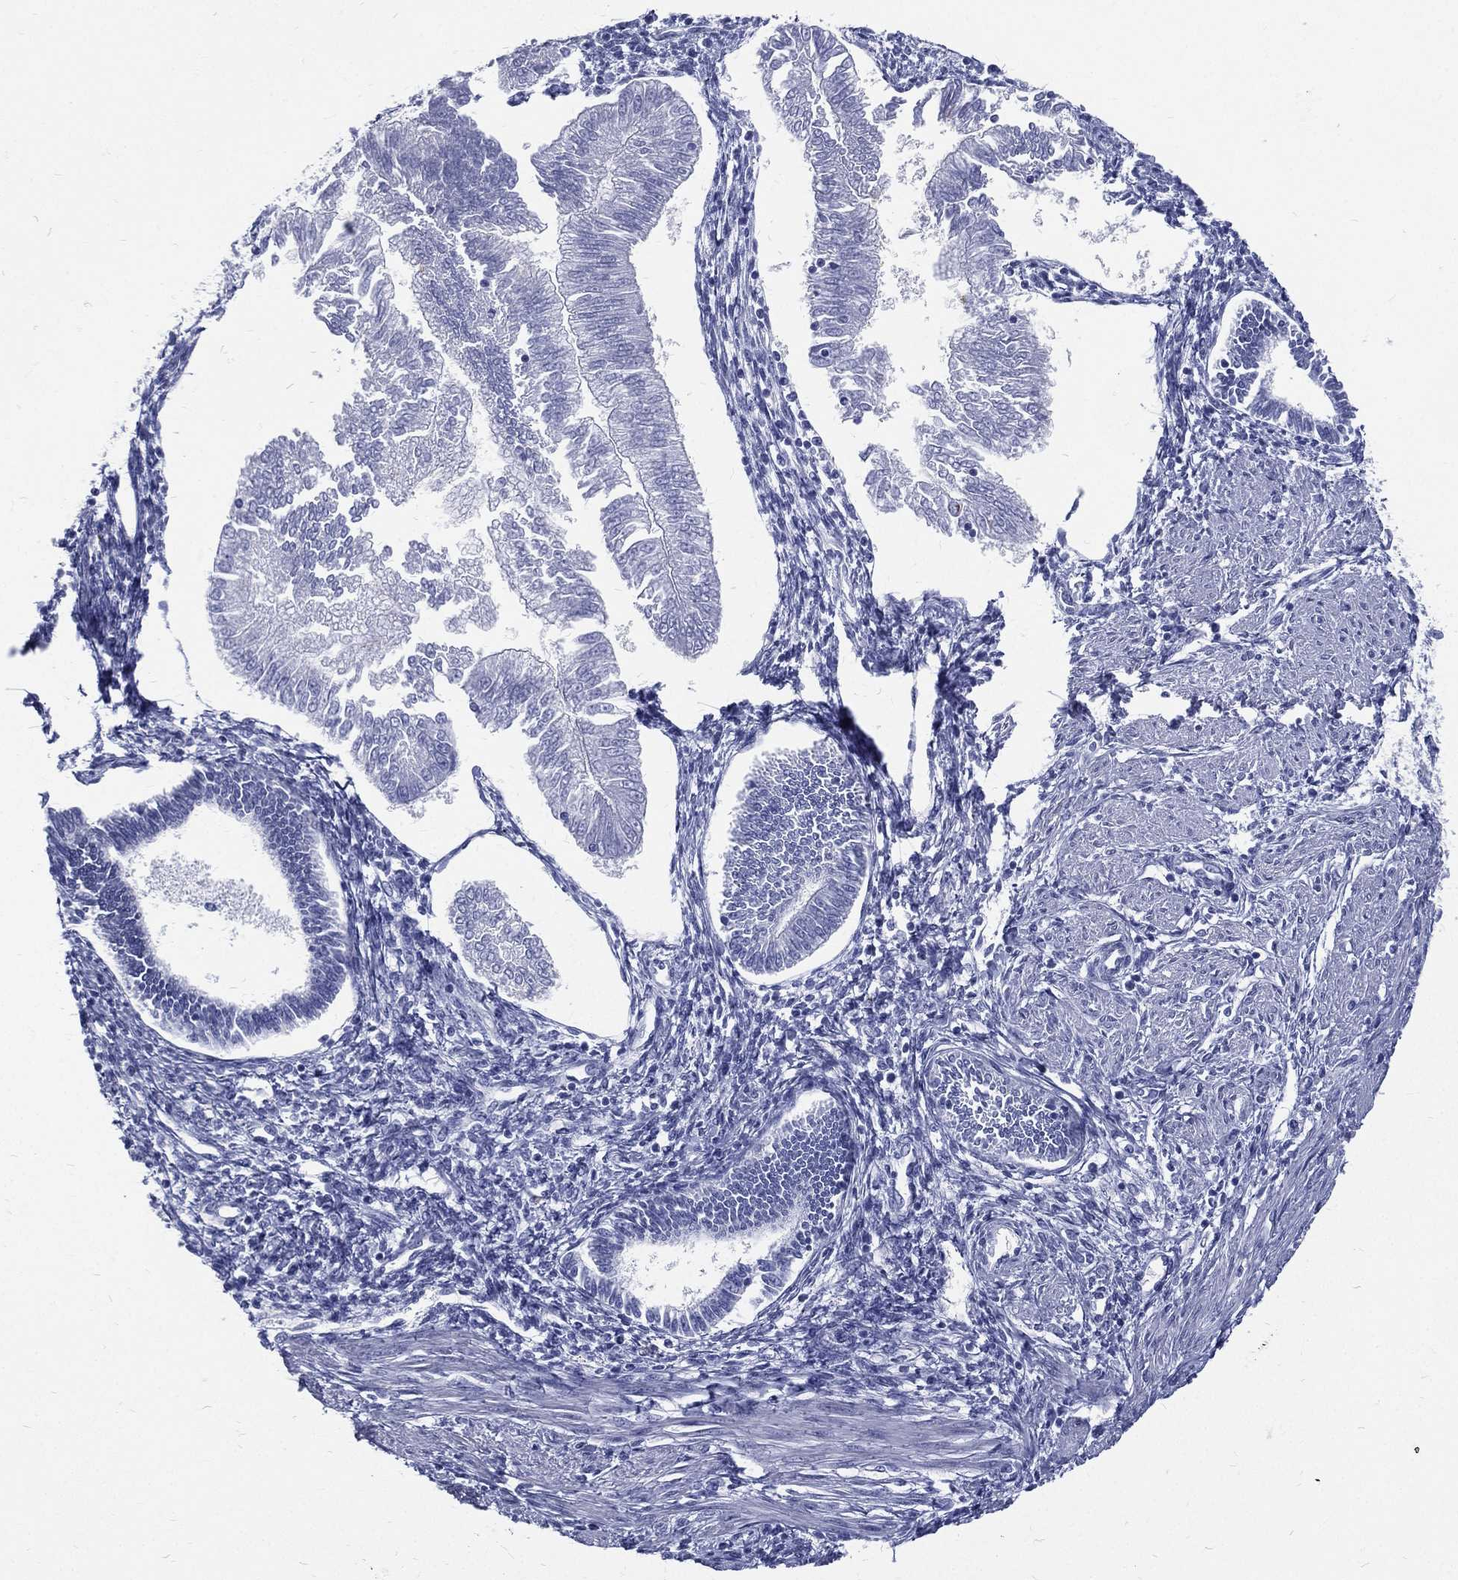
{"staining": {"intensity": "negative", "quantity": "none", "location": "none"}, "tissue": "endometrial cancer", "cell_type": "Tumor cells", "image_type": "cancer", "snomed": [{"axis": "morphology", "description": "Adenocarcinoma, NOS"}, {"axis": "topography", "description": "Endometrium"}], "caption": "High magnification brightfield microscopy of adenocarcinoma (endometrial) stained with DAB (3,3'-diaminobenzidine) (brown) and counterstained with hematoxylin (blue): tumor cells show no significant expression. (DAB (3,3'-diaminobenzidine) immunohistochemistry with hematoxylin counter stain).", "gene": "RSPH4A", "patient": {"sex": "female", "age": 53}}